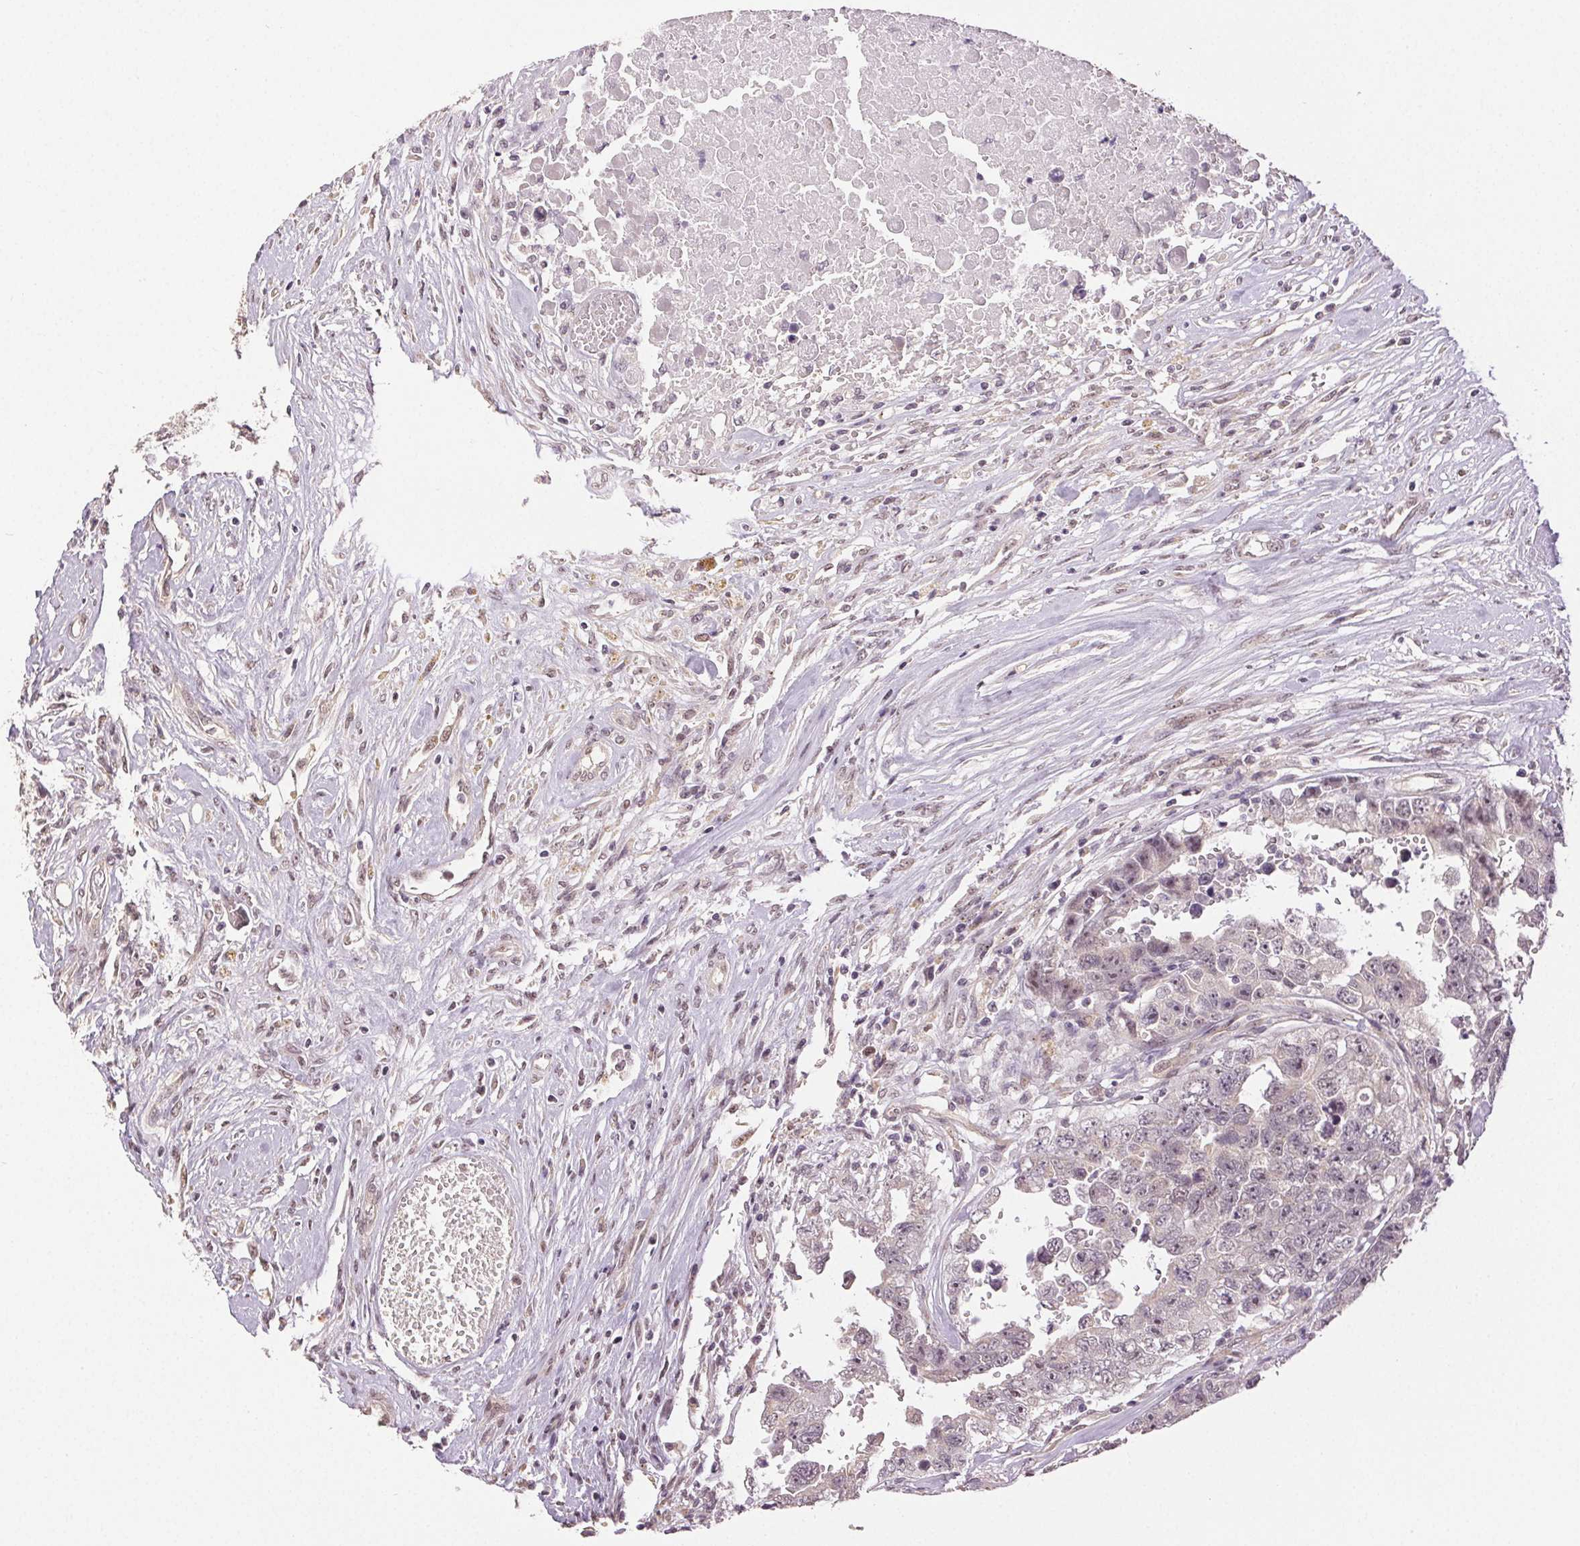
{"staining": {"intensity": "weak", "quantity": "<25%", "location": "nuclear"}, "tissue": "testis cancer", "cell_type": "Tumor cells", "image_type": "cancer", "snomed": [{"axis": "morphology", "description": "Carcinoma, Embryonal, NOS"}, {"axis": "topography", "description": "Testis"}], "caption": "Embryonal carcinoma (testis) was stained to show a protein in brown. There is no significant staining in tumor cells. (Brightfield microscopy of DAB (3,3'-diaminobenzidine) IHC at high magnification).", "gene": "PLCB1", "patient": {"sex": "male", "age": 22}}